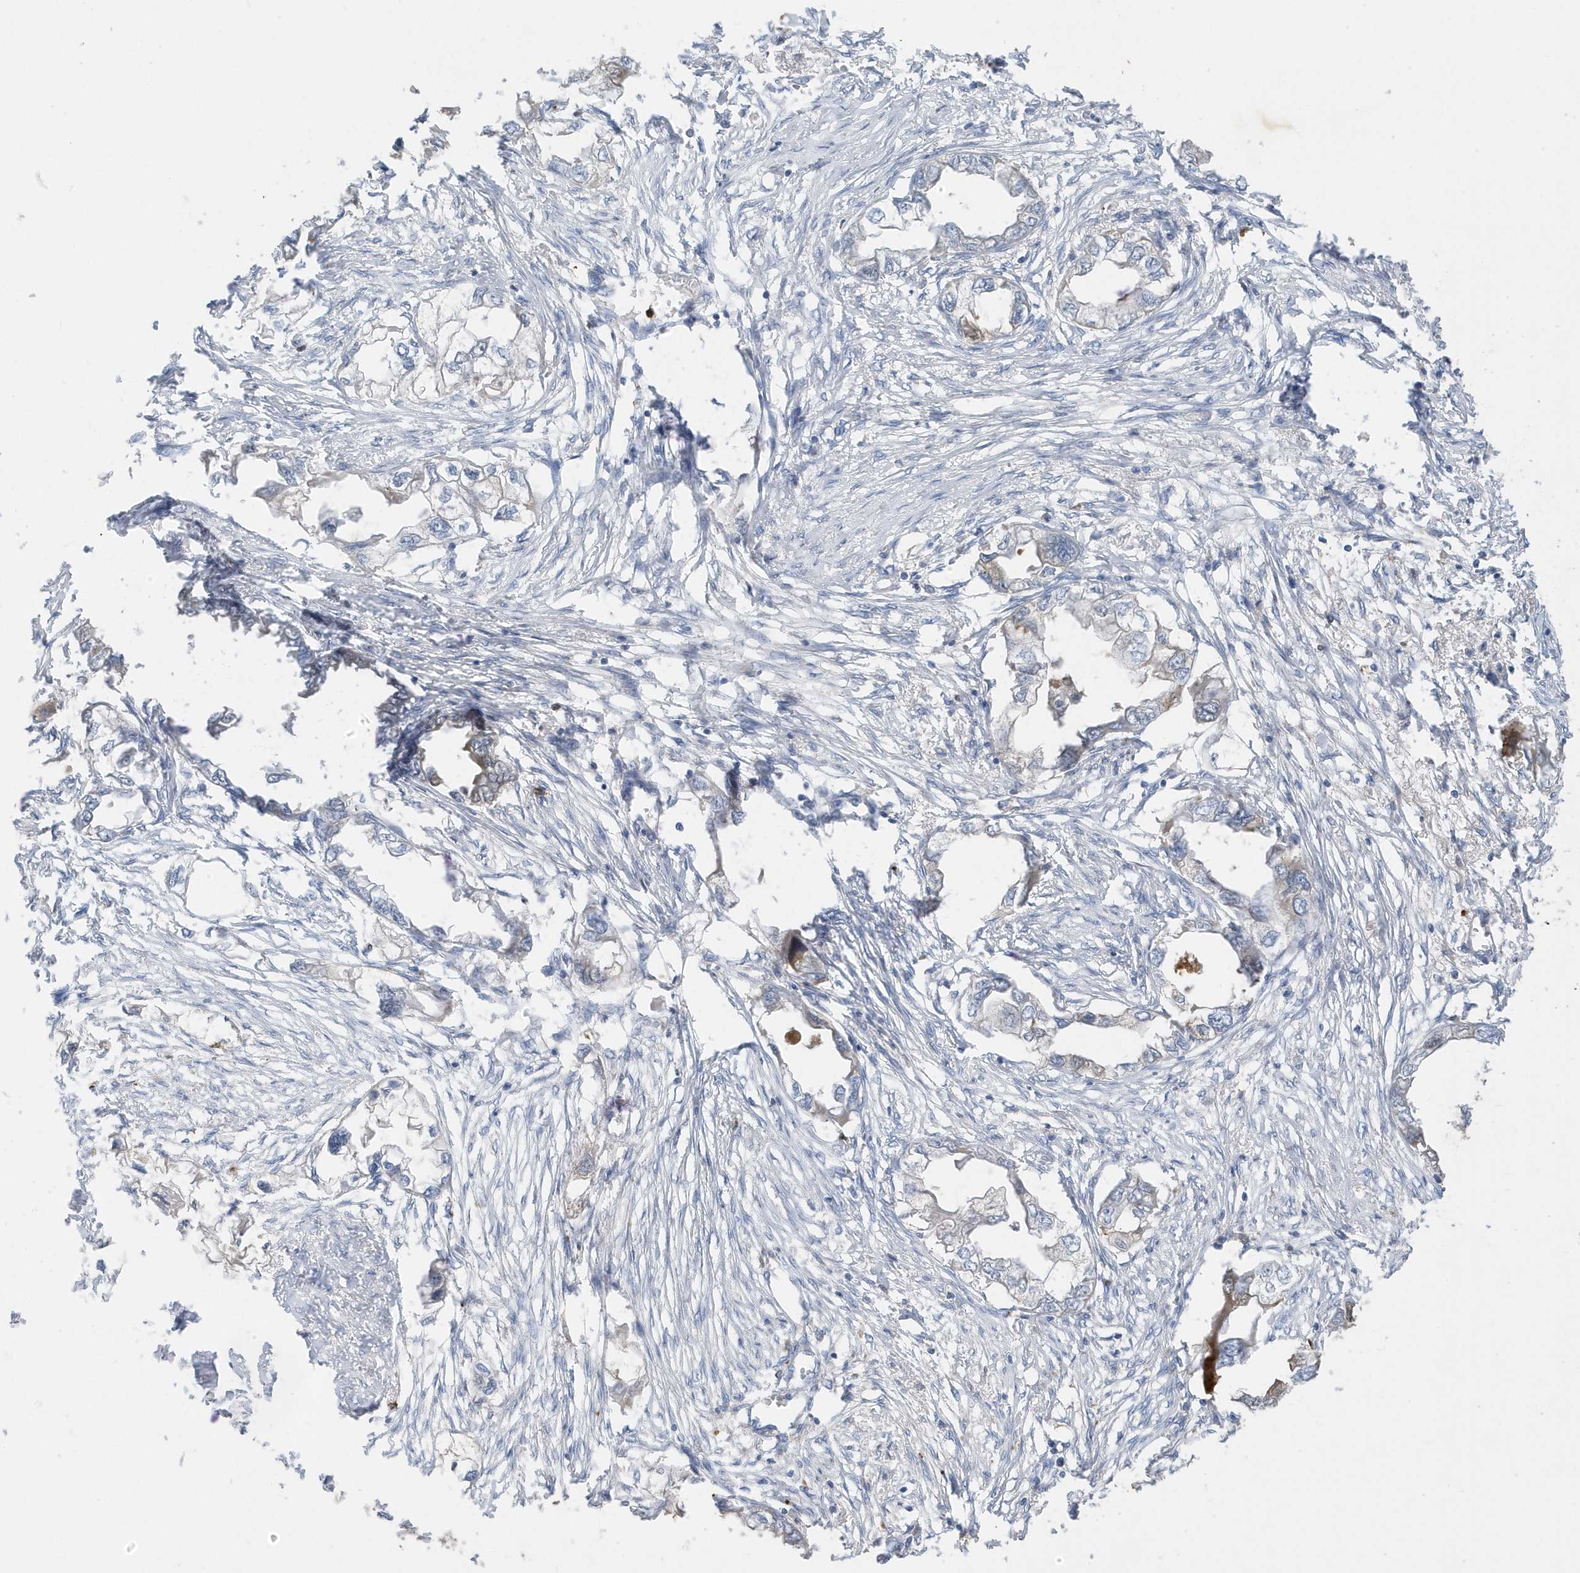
{"staining": {"intensity": "negative", "quantity": "none", "location": "none"}, "tissue": "endometrial cancer", "cell_type": "Tumor cells", "image_type": "cancer", "snomed": [{"axis": "morphology", "description": "Adenocarcinoma, NOS"}, {"axis": "morphology", "description": "Adenocarcinoma, metastatic, NOS"}, {"axis": "topography", "description": "Adipose tissue"}, {"axis": "topography", "description": "Endometrium"}], "caption": "Immunohistochemical staining of endometrial adenocarcinoma reveals no significant expression in tumor cells.", "gene": "DPP9", "patient": {"sex": "female", "age": 67}}